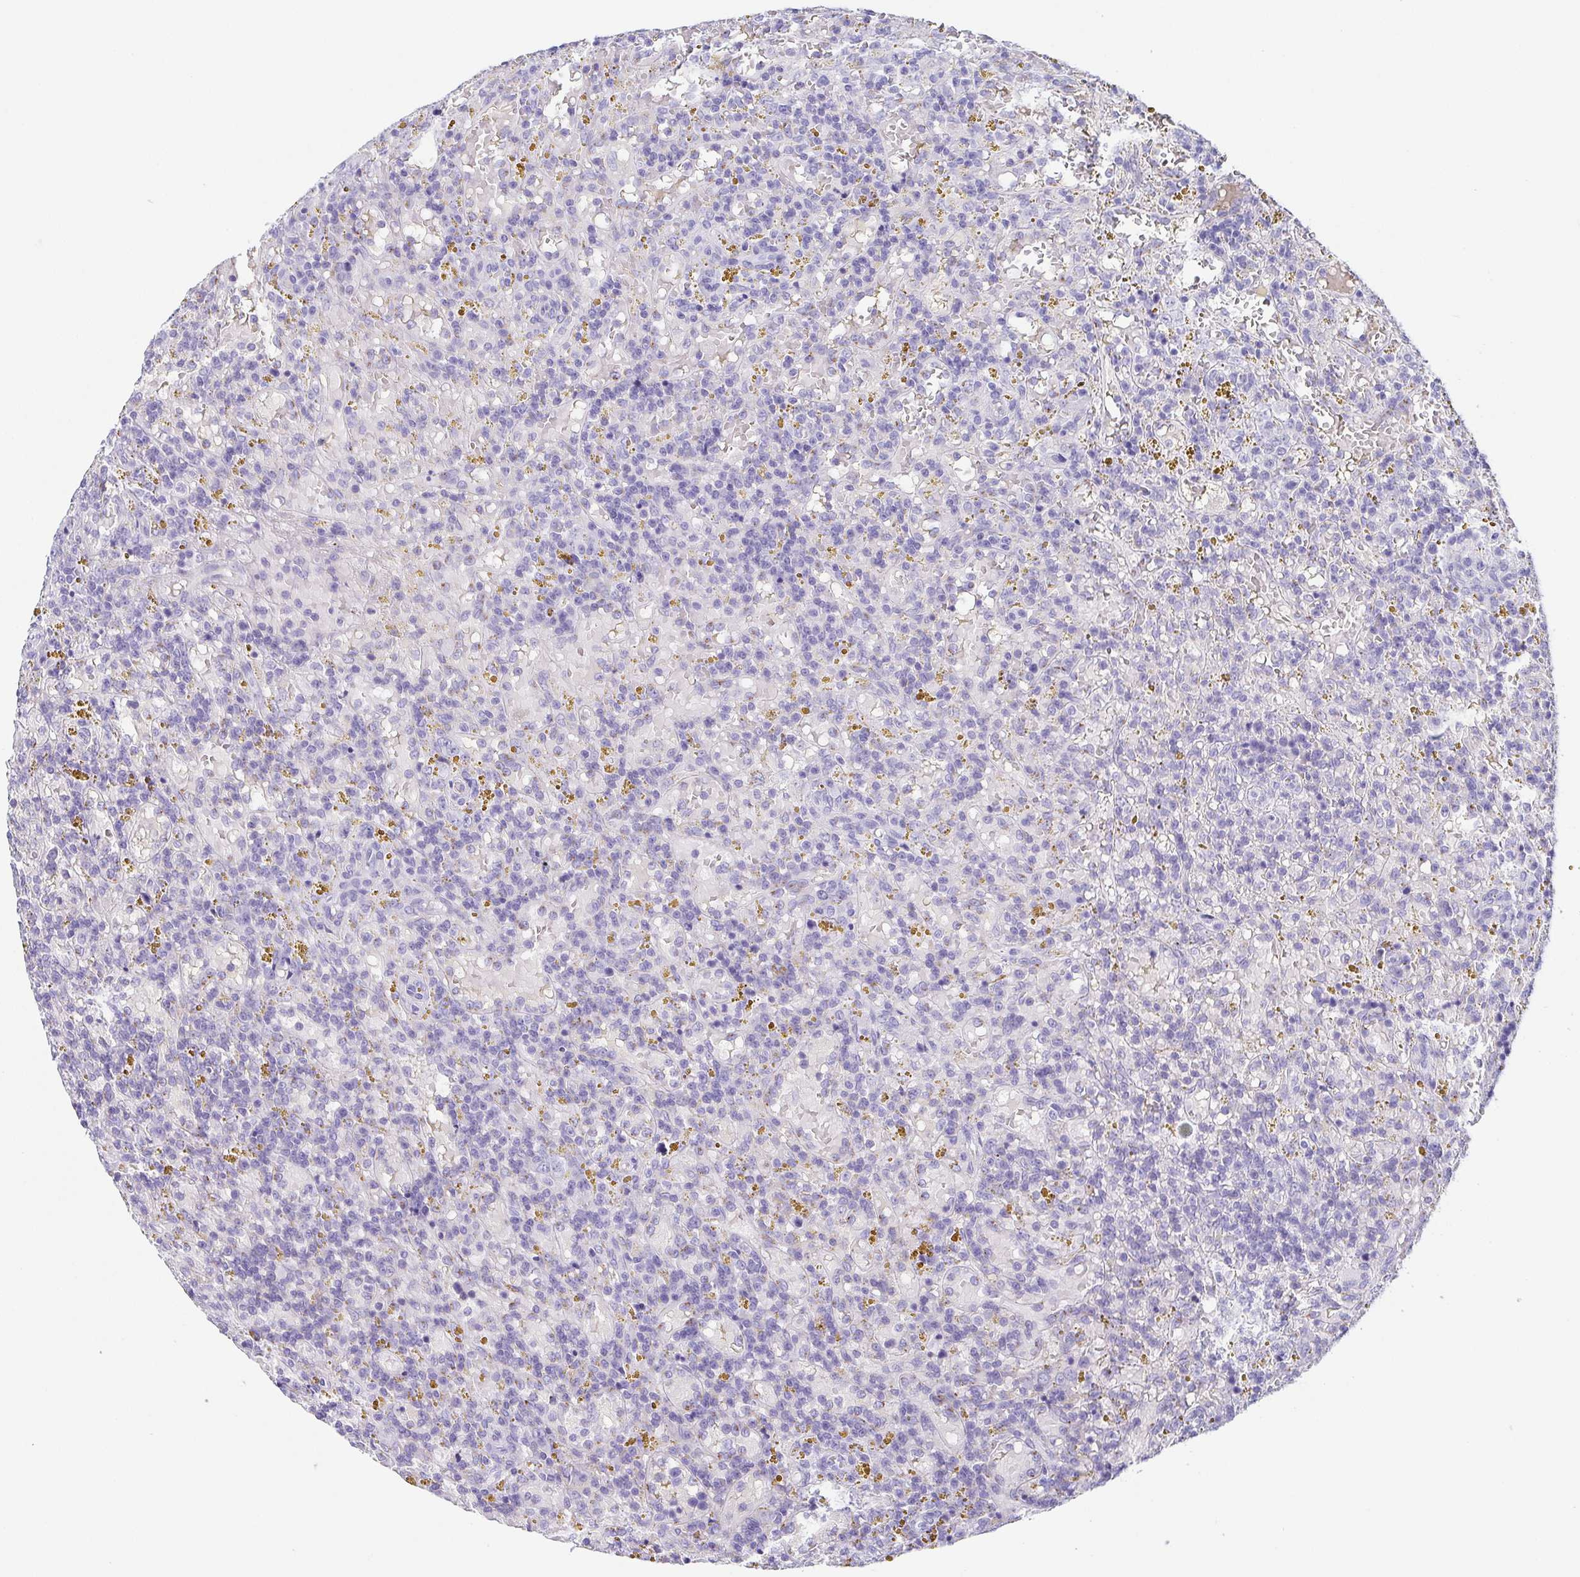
{"staining": {"intensity": "negative", "quantity": "none", "location": "none"}, "tissue": "lymphoma", "cell_type": "Tumor cells", "image_type": "cancer", "snomed": [{"axis": "morphology", "description": "Malignant lymphoma, non-Hodgkin's type, Low grade"}, {"axis": "topography", "description": "Spleen"}], "caption": "Immunohistochemical staining of human lymphoma displays no significant staining in tumor cells.", "gene": "LDLRAD1", "patient": {"sex": "female", "age": 65}}